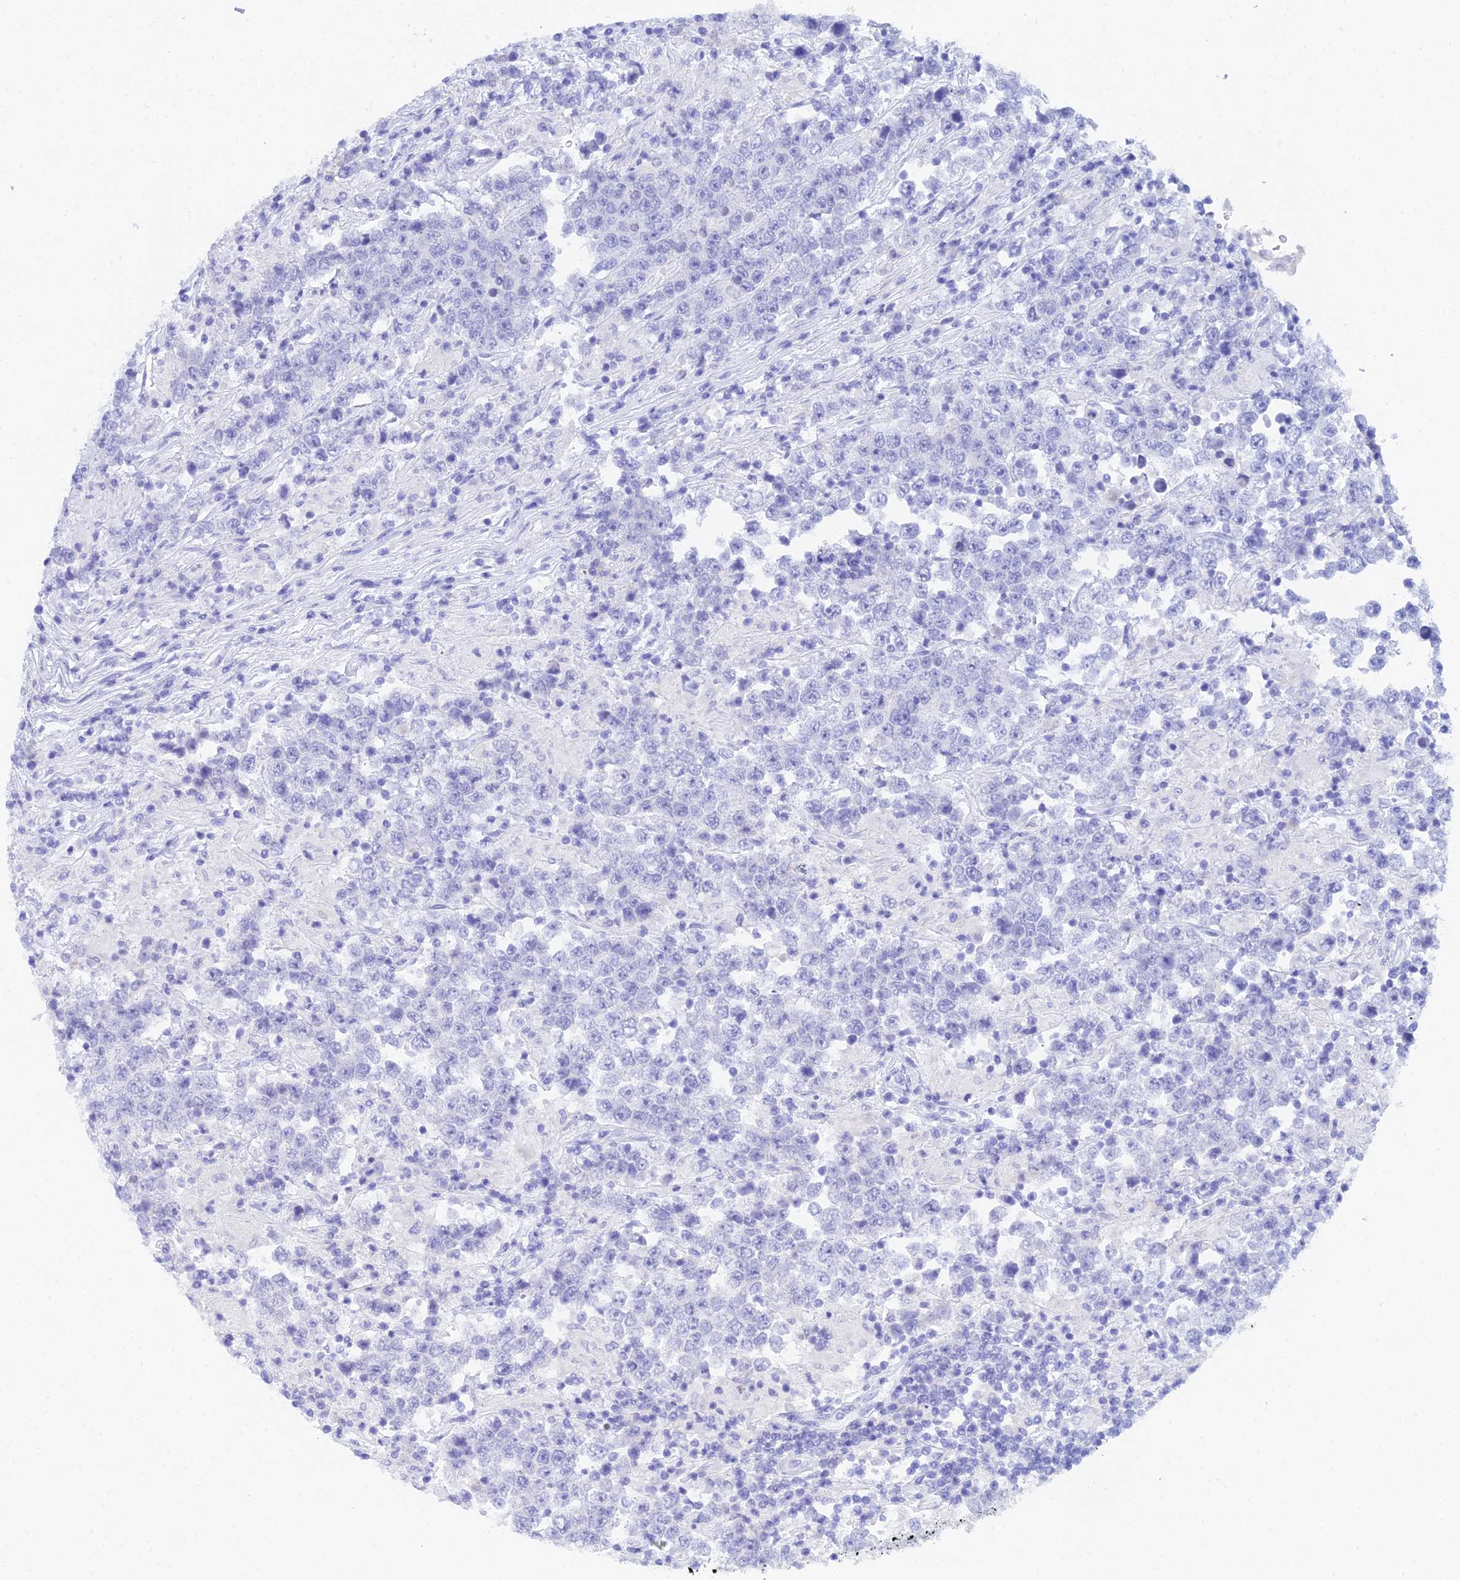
{"staining": {"intensity": "negative", "quantity": "none", "location": "none"}, "tissue": "testis cancer", "cell_type": "Tumor cells", "image_type": "cancer", "snomed": [{"axis": "morphology", "description": "Normal tissue, NOS"}, {"axis": "morphology", "description": "Urothelial carcinoma, High grade"}, {"axis": "morphology", "description": "Seminoma, NOS"}, {"axis": "morphology", "description": "Carcinoma, Embryonal, NOS"}, {"axis": "topography", "description": "Urinary bladder"}, {"axis": "topography", "description": "Testis"}], "caption": "Protein analysis of testis cancer demonstrates no significant staining in tumor cells.", "gene": "REG1A", "patient": {"sex": "male", "age": 41}}